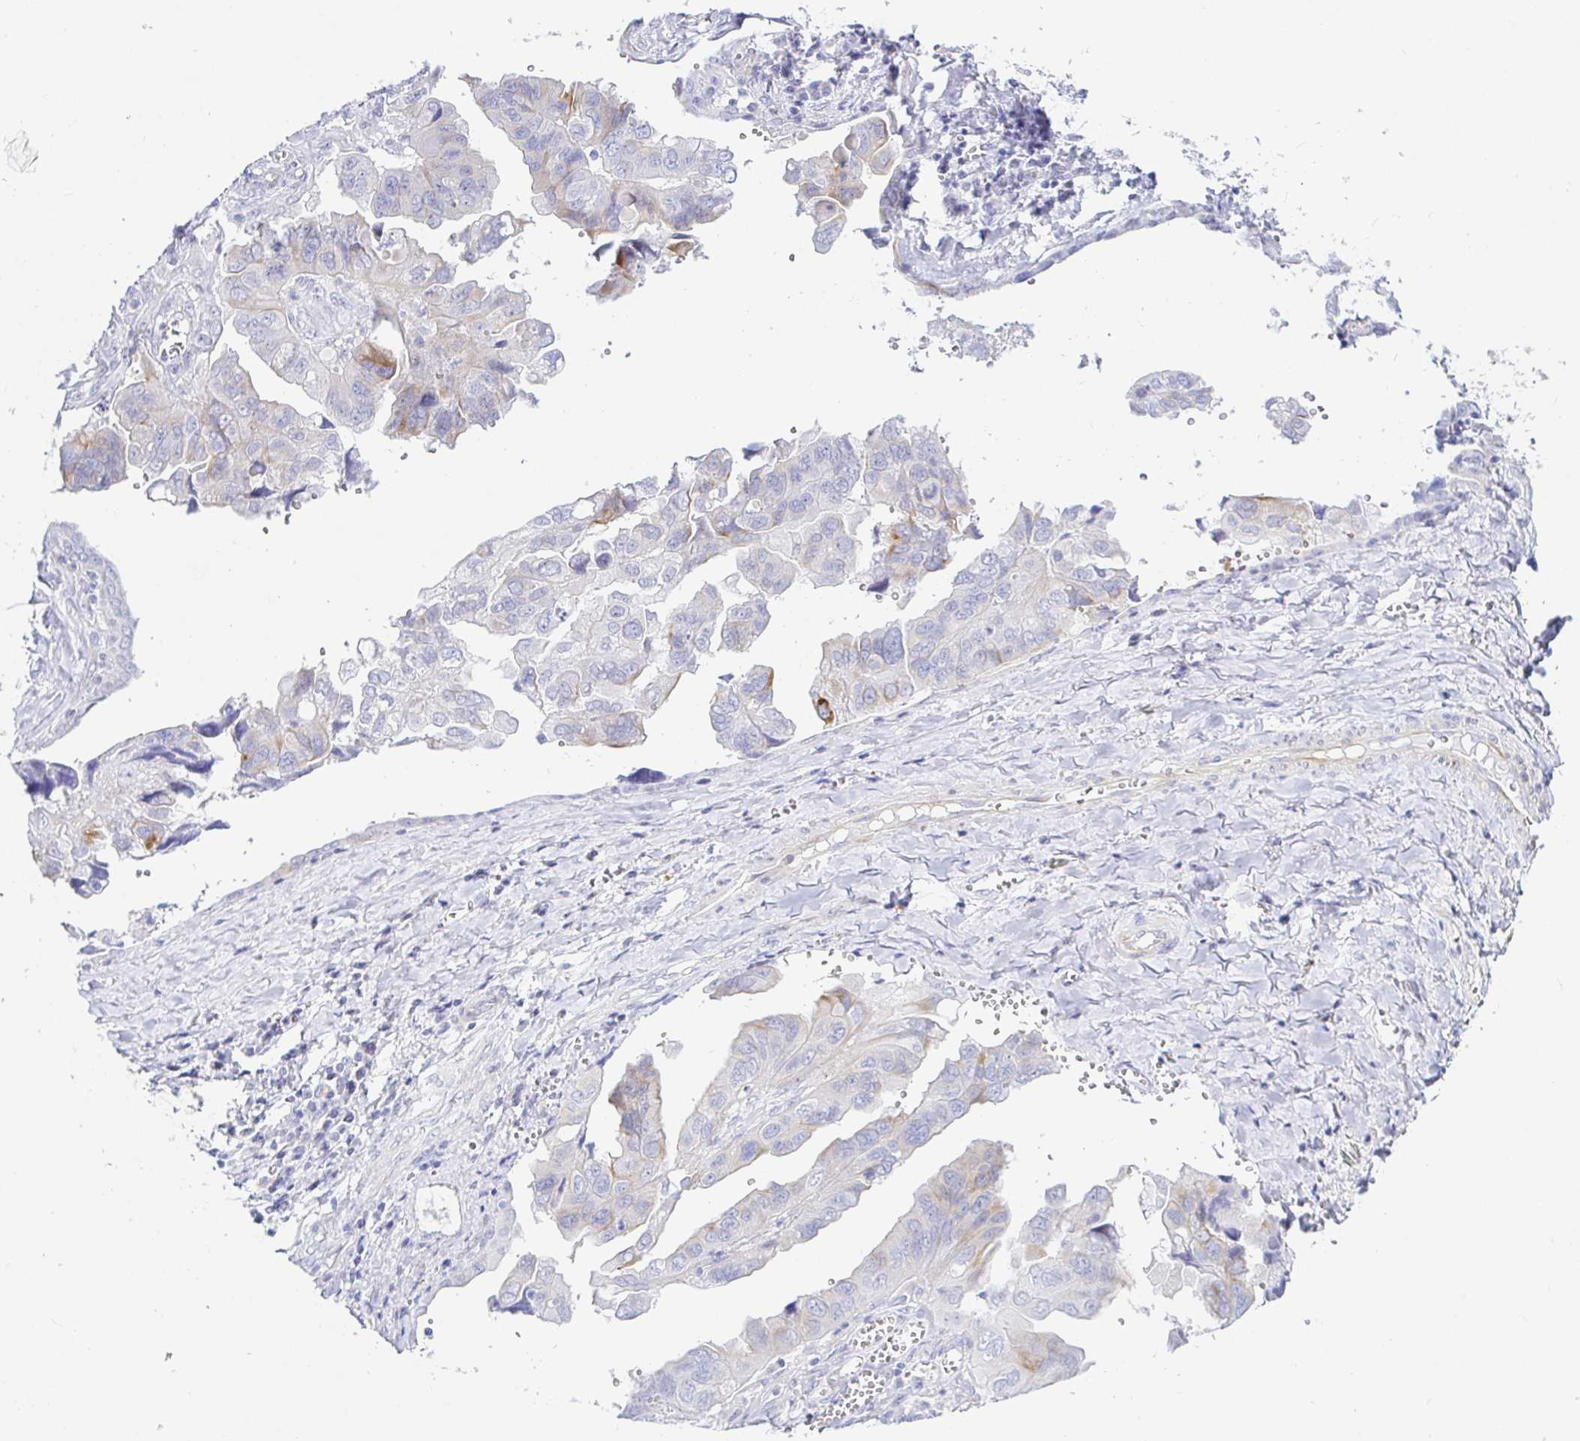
{"staining": {"intensity": "weak", "quantity": "<25%", "location": "cytoplasmic/membranous"}, "tissue": "ovarian cancer", "cell_type": "Tumor cells", "image_type": "cancer", "snomed": [{"axis": "morphology", "description": "Cystadenocarcinoma, serous, NOS"}, {"axis": "topography", "description": "Ovary"}], "caption": "The histopathology image reveals no staining of tumor cells in serous cystadenocarcinoma (ovarian). (IHC, brightfield microscopy, high magnification).", "gene": "PINLYP", "patient": {"sex": "female", "age": 79}}